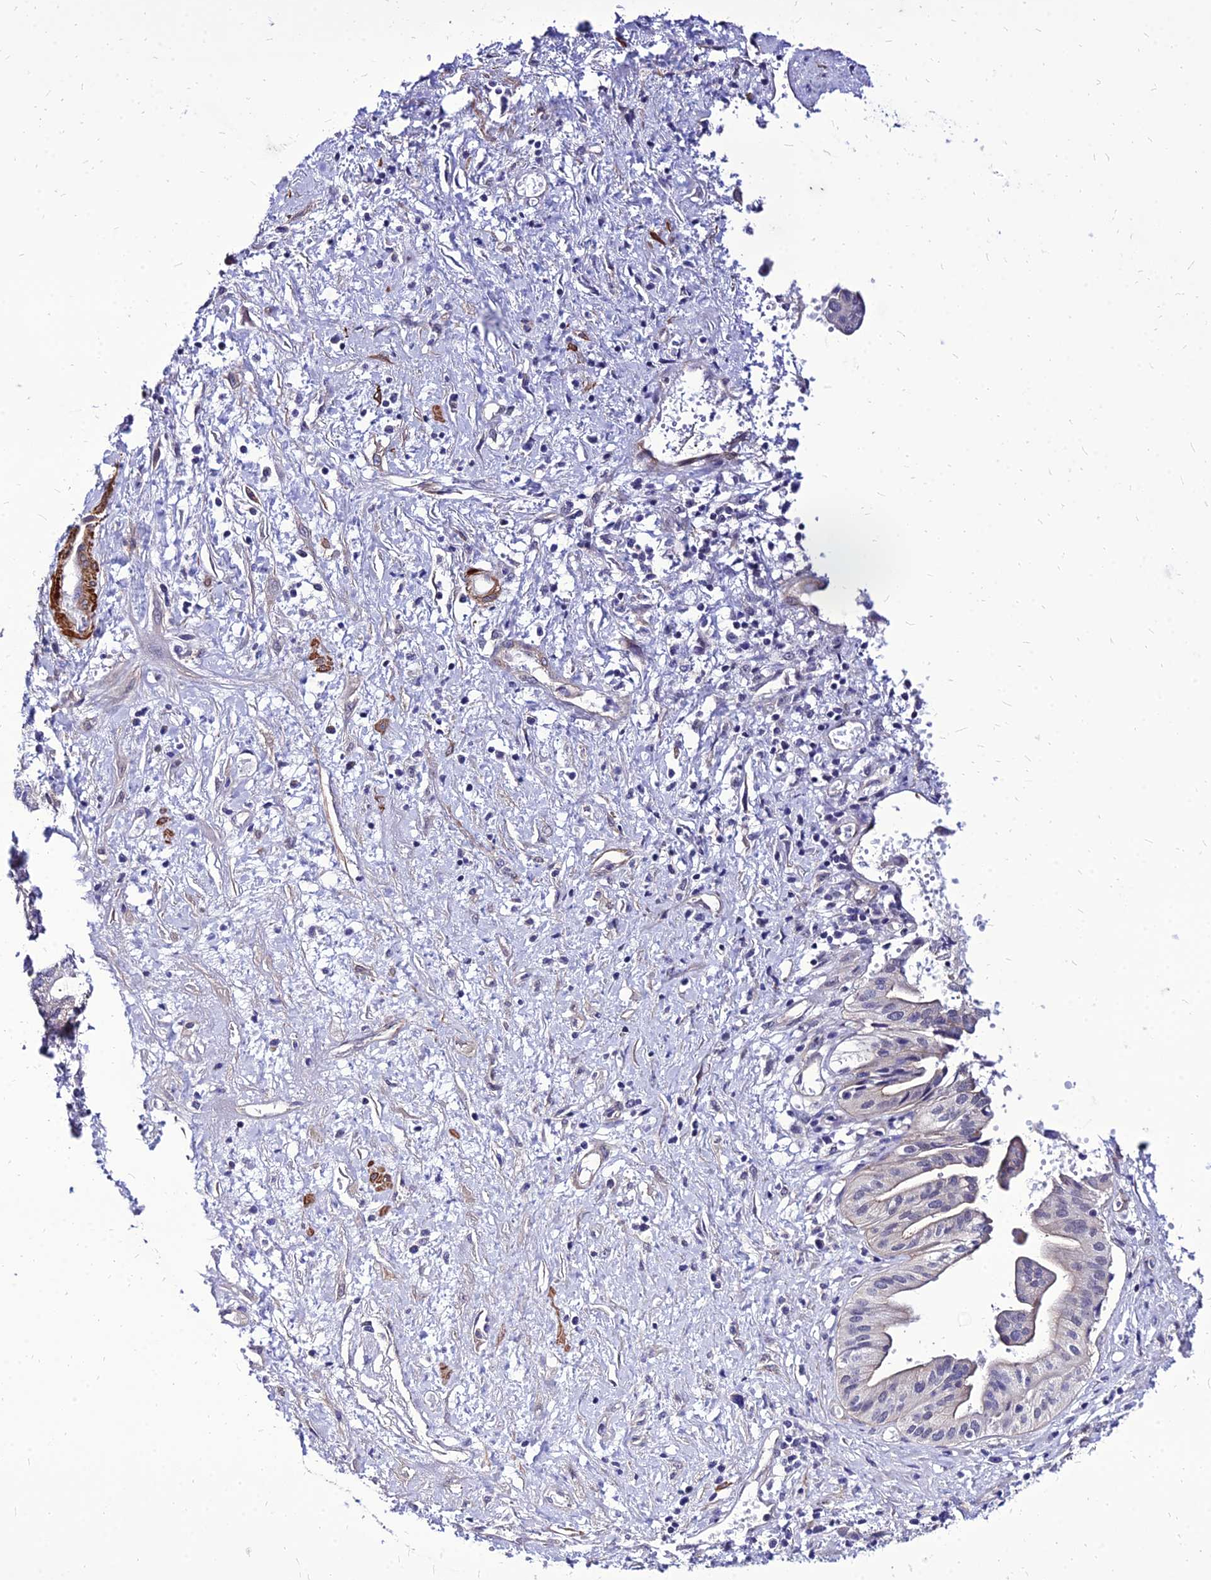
{"staining": {"intensity": "negative", "quantity": "none", "location": "none"}, "tissue": "pancreatic cancer", "cell_type": "Tumor cells", "image_type": "cancer", "snomed": [{"axis": "morphology", "description": "Adenocarcinoma, NOS"}, {"axis": "topography", "description": "Pancreas"}], "caption": "IHC of pancreatic cancer (adenocarcinoma) displays no expression in tumor cells.", "gene": "YEATS2", "patient": {"sex": "female", "age": 50}}